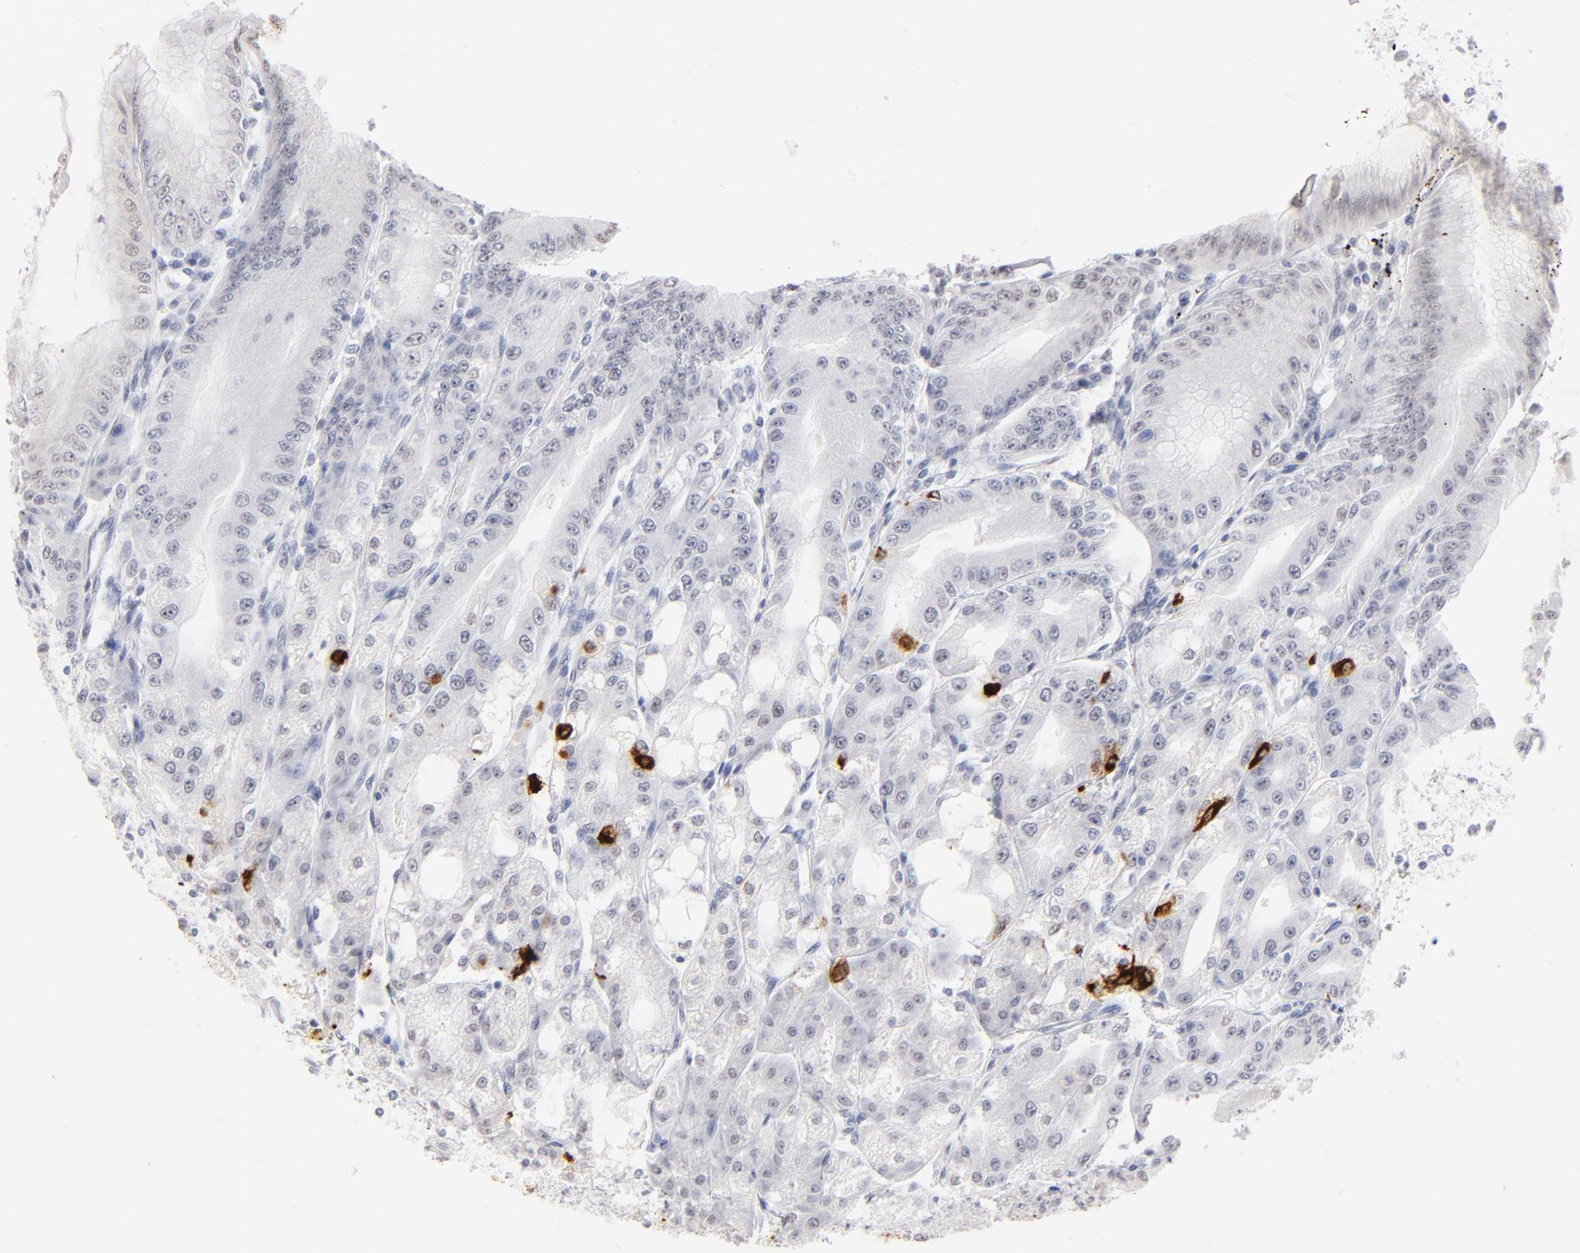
{"staining": {"intensity": "strong", "quantity": "<25%", "location": "cytoplasmic/membranous"}, "tissue": "stomach", "cell_type": "Glandular cells", "image_type": "normal", "snomed": [{"axis": "morphology", "description": "Normal tissue, NOS"}, {"axis": "topography", "description": "Stomach, lower"}], "caption": "Stomach stained with immunohistochemistry (IHC) demonstrates strong cytoplasmic/membranous positivity in approximately <25% of glandular cells.", "gene": "KHNYN", "patient": {"sex": "male", "age": 71}}